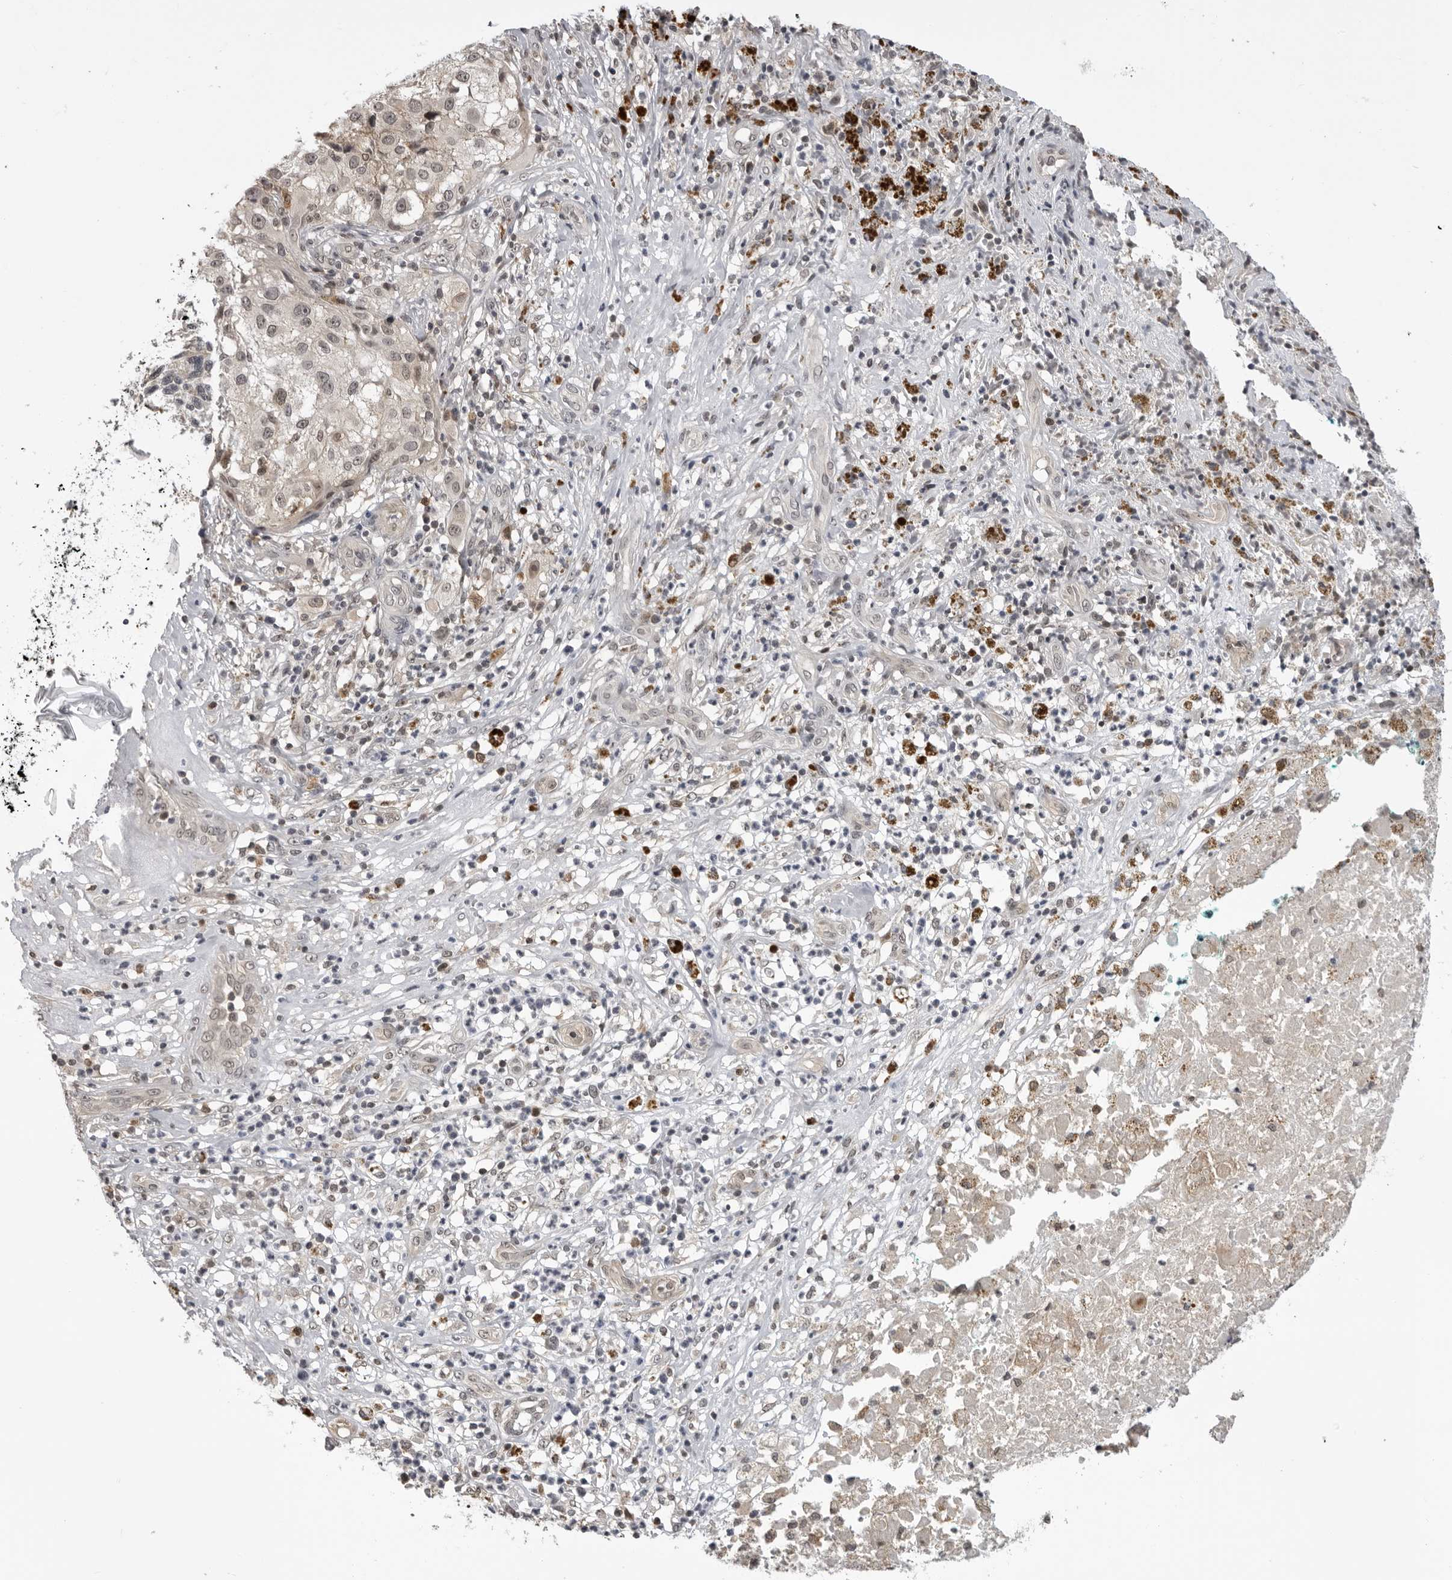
{"staining": {"intensity": "weak", "quantity": ">75%", "location": "nuclear"}, "tissue": "melanoma", "cell_type": "Tumor cells", "image_type": "cancer", "snomed": [{"axis": "morphology", "description": "Necrosis, NOS"}, {"axis": "morphology", "description": "Malignant melanoma, NOS"}, {"axis": "topography", "description": "Skin"}], "caption": "Malignant melanoma stained with a brown dye reveals weak nuclear positive staining in approximately >75% of tumor cells.", "gene": "PDCL3", "patient": {"sex": "female", "age": 87}}